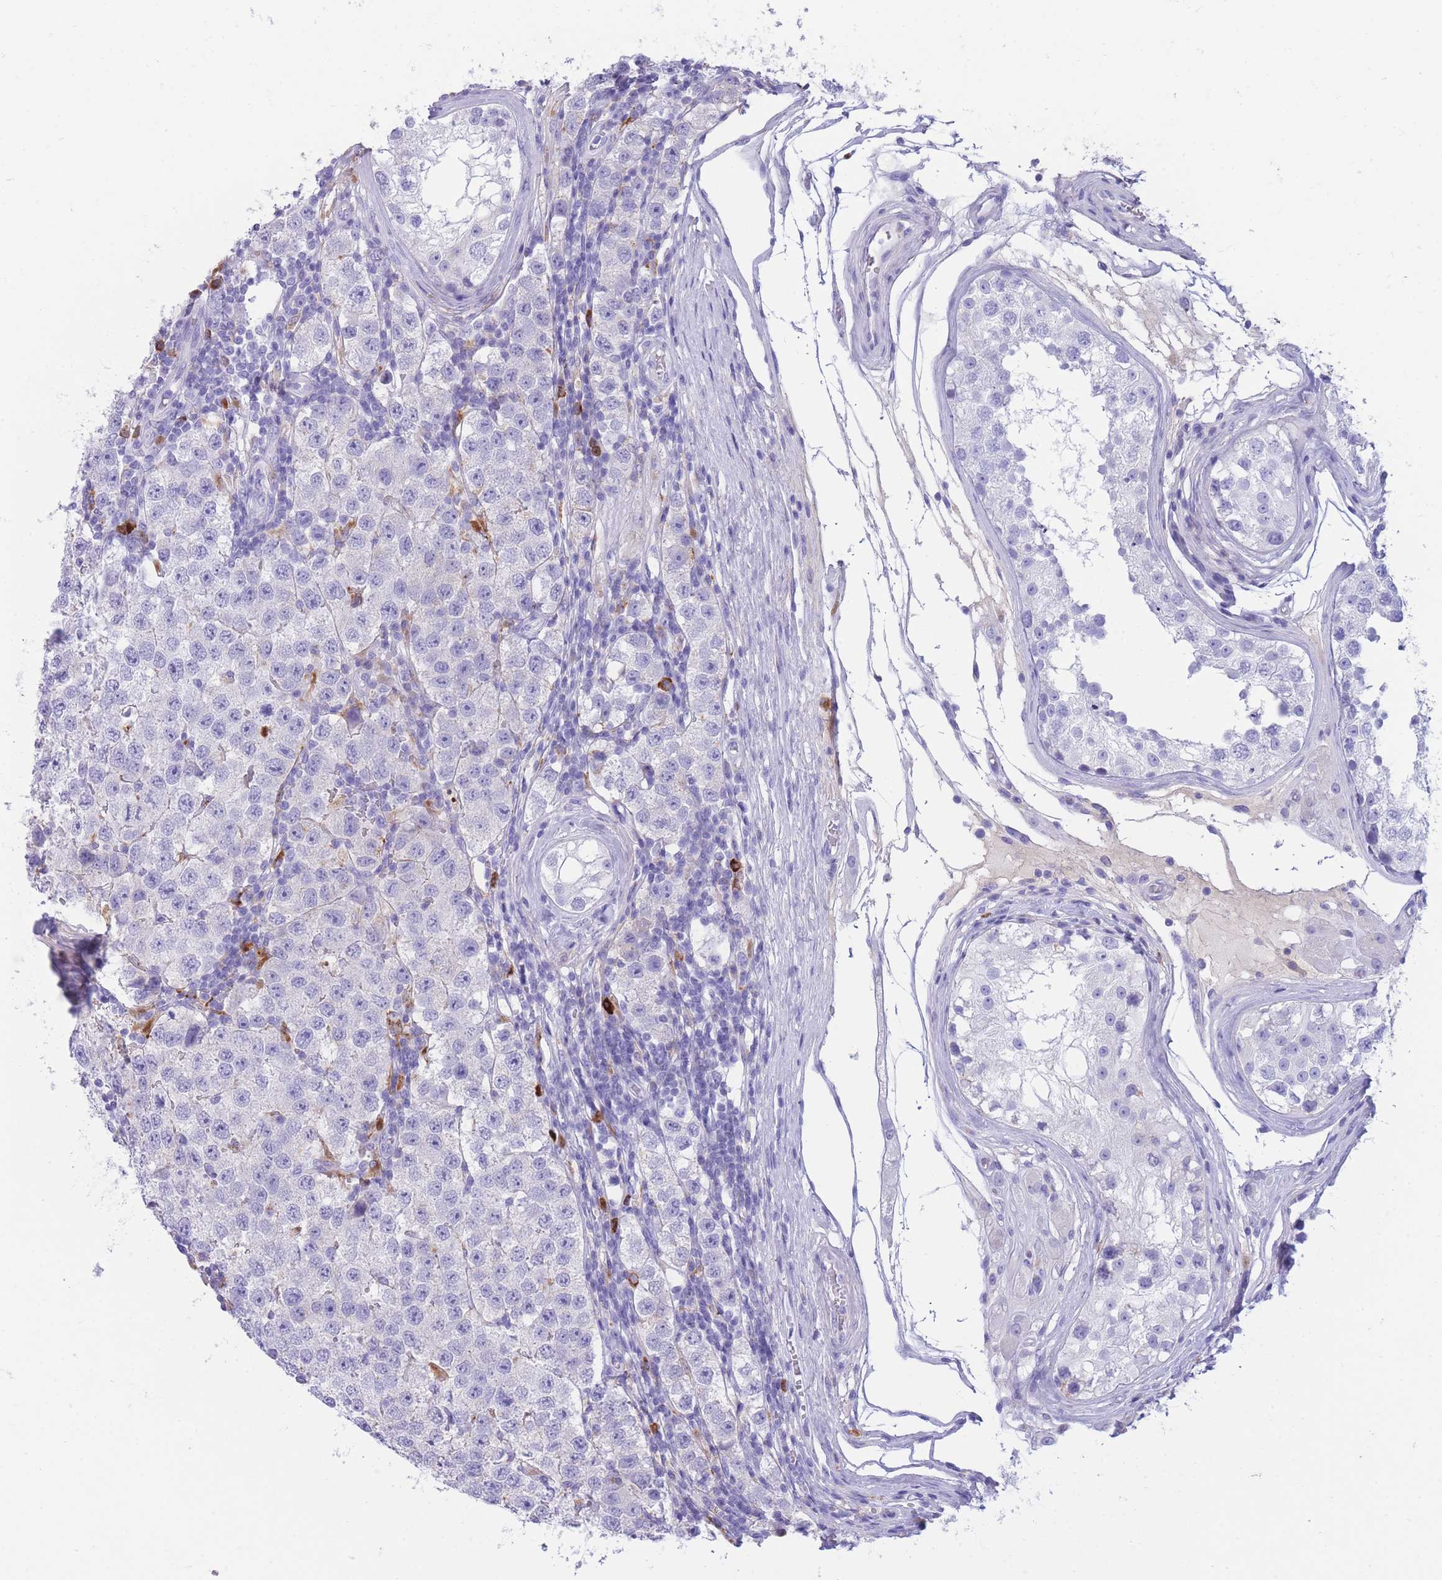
{"staining": {"intensity": "negative", "quantity": "none", "location": "none"}, "tissue": "testis cancer", "cell_type": "Tumor cells", "image_type": "cancer", "snomed": [{"axis": "morphology", "description": "Seminoma, NOS"}, {"axis": "topography", "description": "Testis"}], "caption": "Immunohistochemistry (IHC) photomicrograph of neoplastic tissue: human testis seminoma stained with DAB shows no significant protein staining in tumor cells.", "gene": "PLBD1", "patient": {"sex": "male", "age": 34}}